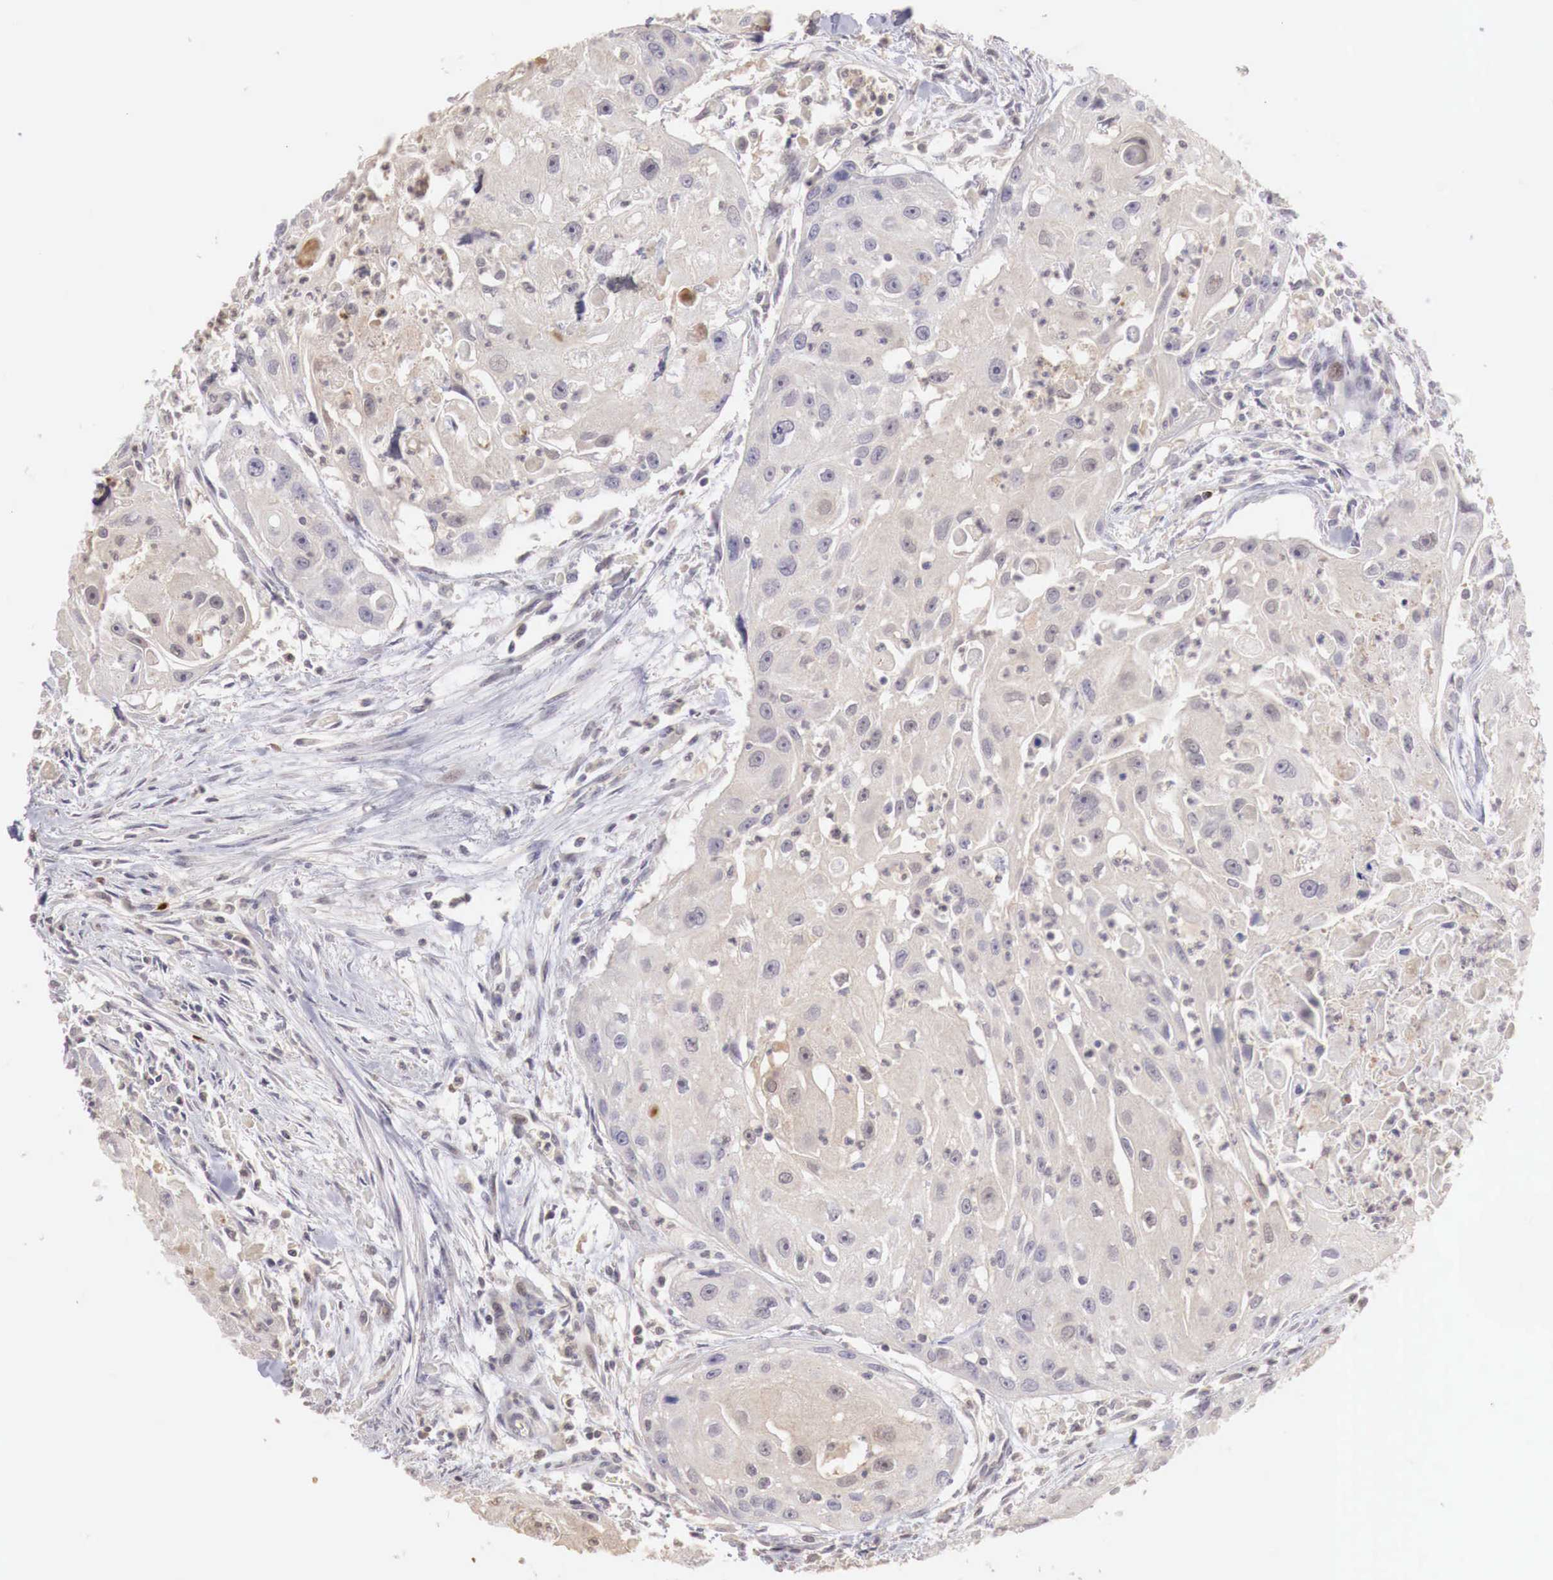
{"staining": {"intensity": "weak", "quantity": ">75%", "location": "cytoplasmic/membranous"}, "tissue": "head and neck cancer", "cell_type": "Tumor cells", "image_type": "cancer", "snomed": [{"axis": "morphology", "description": "Squamous cell carcinoma, NOS"}, {"axis": "topography", "description": "Head-Neck"}], "caption": "Immunohistochemistry (IHC) histopathology image of neoplastic tissue: squamous cell carcinoma (head and neck) stained using IHC exhibits low levels of weak protein expression localized specifically in the cytoplasmic/membranous of tumor cells, appearing as a cytoplasmic/membranous brown color.", "gene": "TBC1D9", "patient": {"sex": "male", "age": 64}}